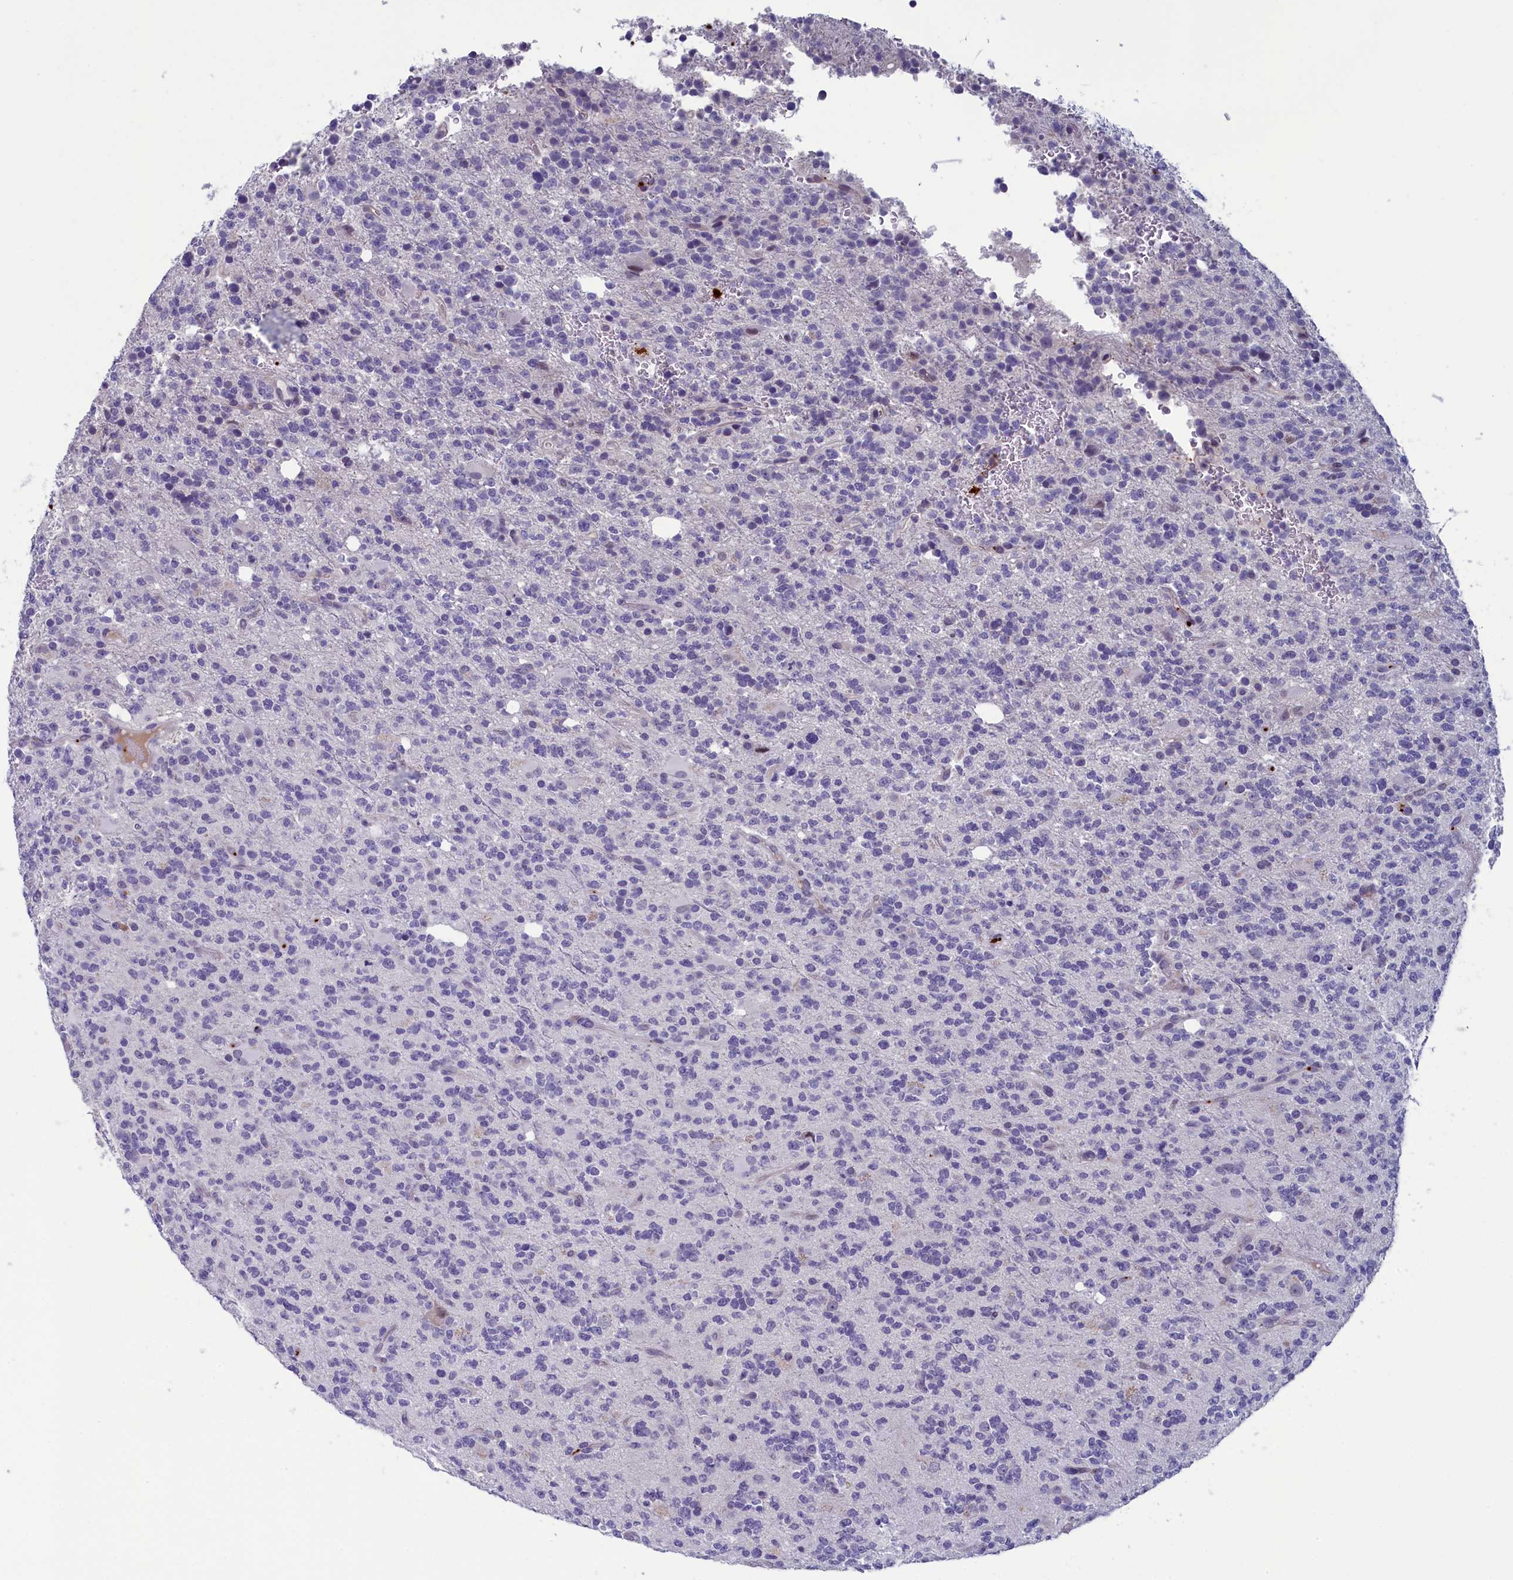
{"staining": {"intensity": "negative", "quantity": "none", "location": "none"}, "tissue": "glioma", "cell_type": "Tumor cells", "image_type": "cancer", "snomed": [{"axis": "morphology", "description": "Glioma, malignant, High grade"}, {"axis": "topography", "description": "Brain"}], "caption": "This is an IHC histopathology image of malignant glioma (high-grade). There is no positivity in tumor cells.", "gene": "AIFM2", "patient": {"sex": "female", "age": 62}}